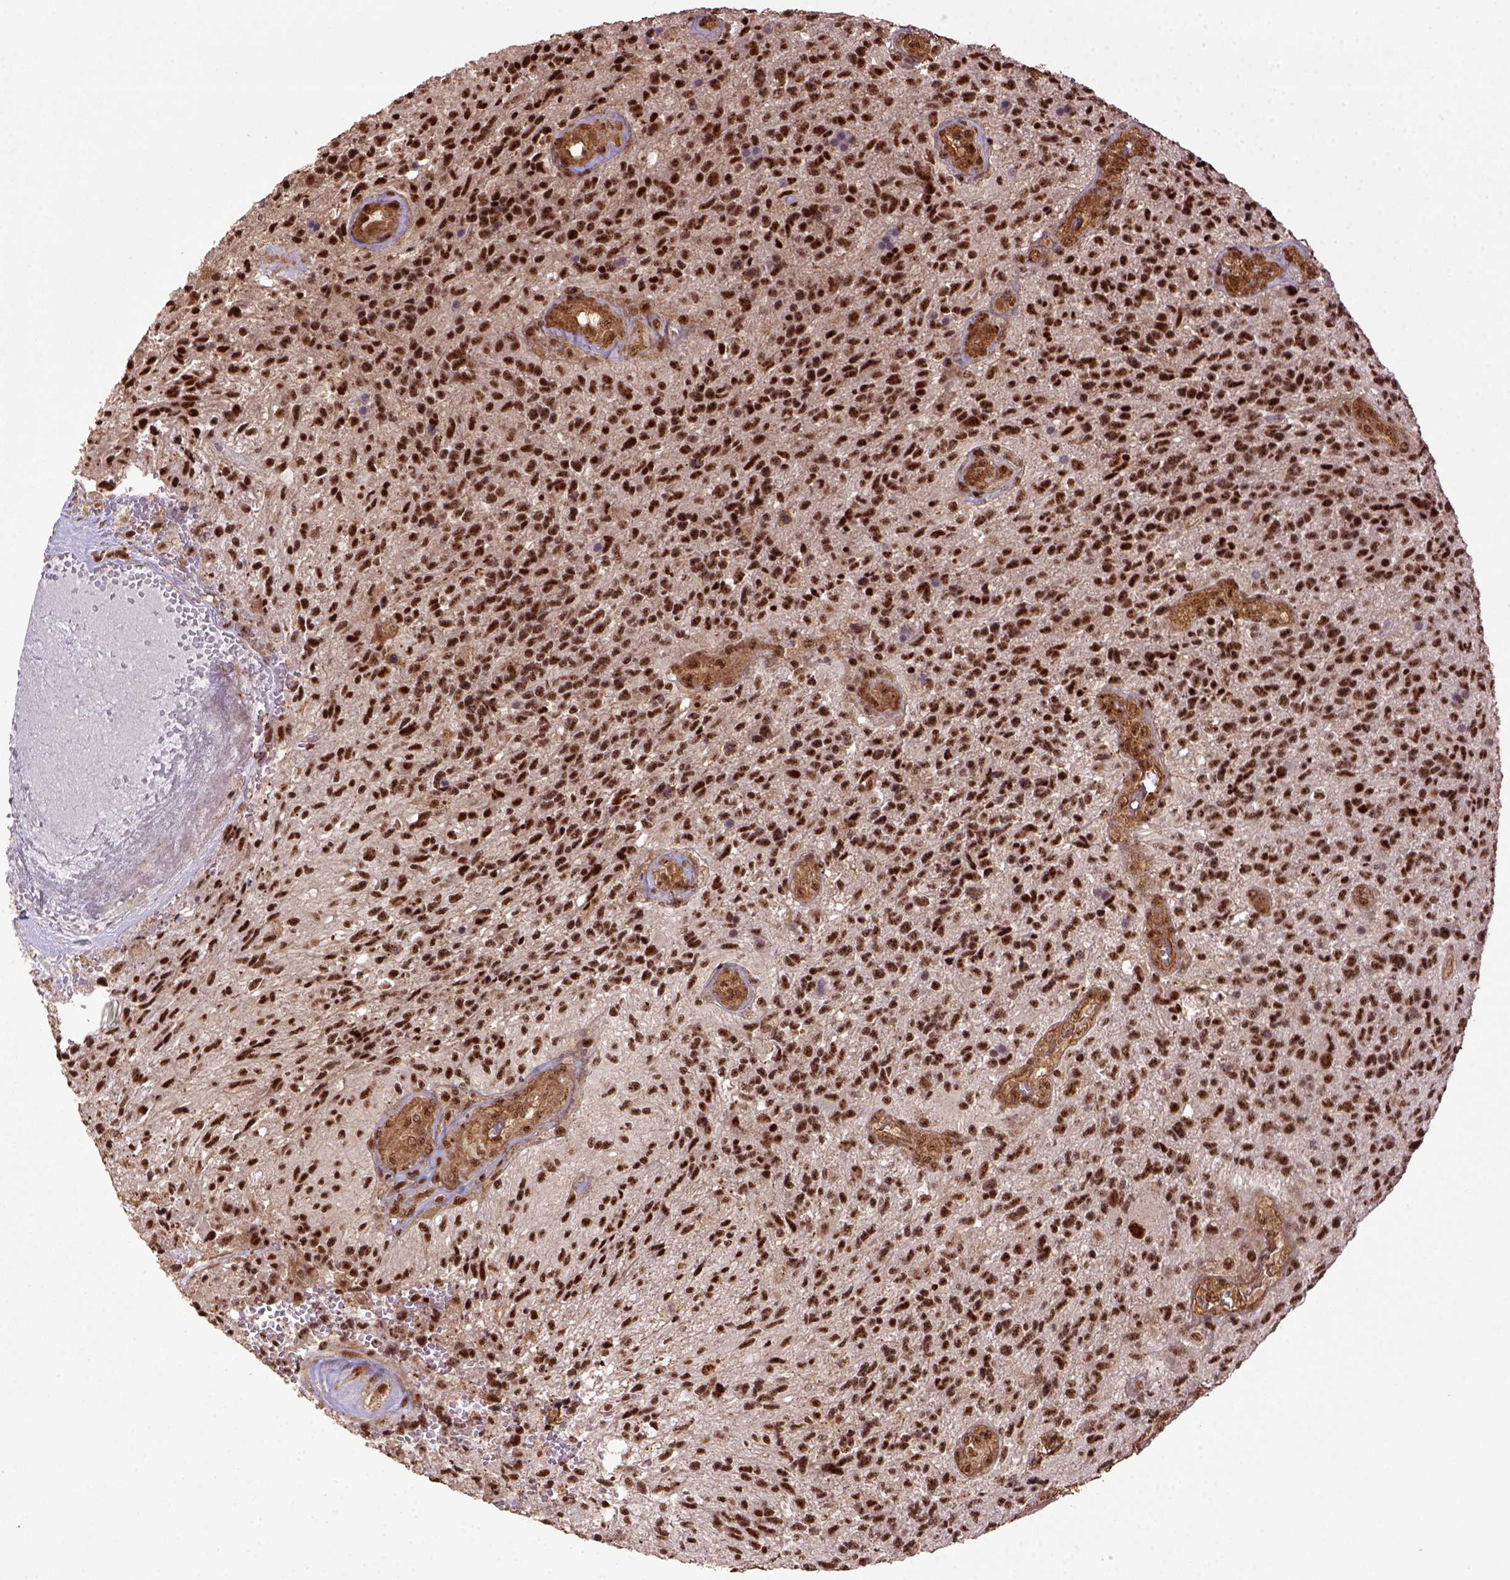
{"staining": {"intensity": "strong", "quantity": ">75%", "location": "nuclear"}, "tissue": "glioma", "cell_type": "Tumor cells", "image_type": "cancer", "snomed": [{"axis": "morphology", "description": "Glioma, malignant, High grade"}, {"axis": "topography", "description": "Brain"}], "caption": "Immunohistochemical staining of human malignant glioma (high-grade) shows high levels of strong nuclear protein staining in approximately >75% of tumor cells.", "gene": "PPIG", "patient": {"sex": "male", "age": 56}}